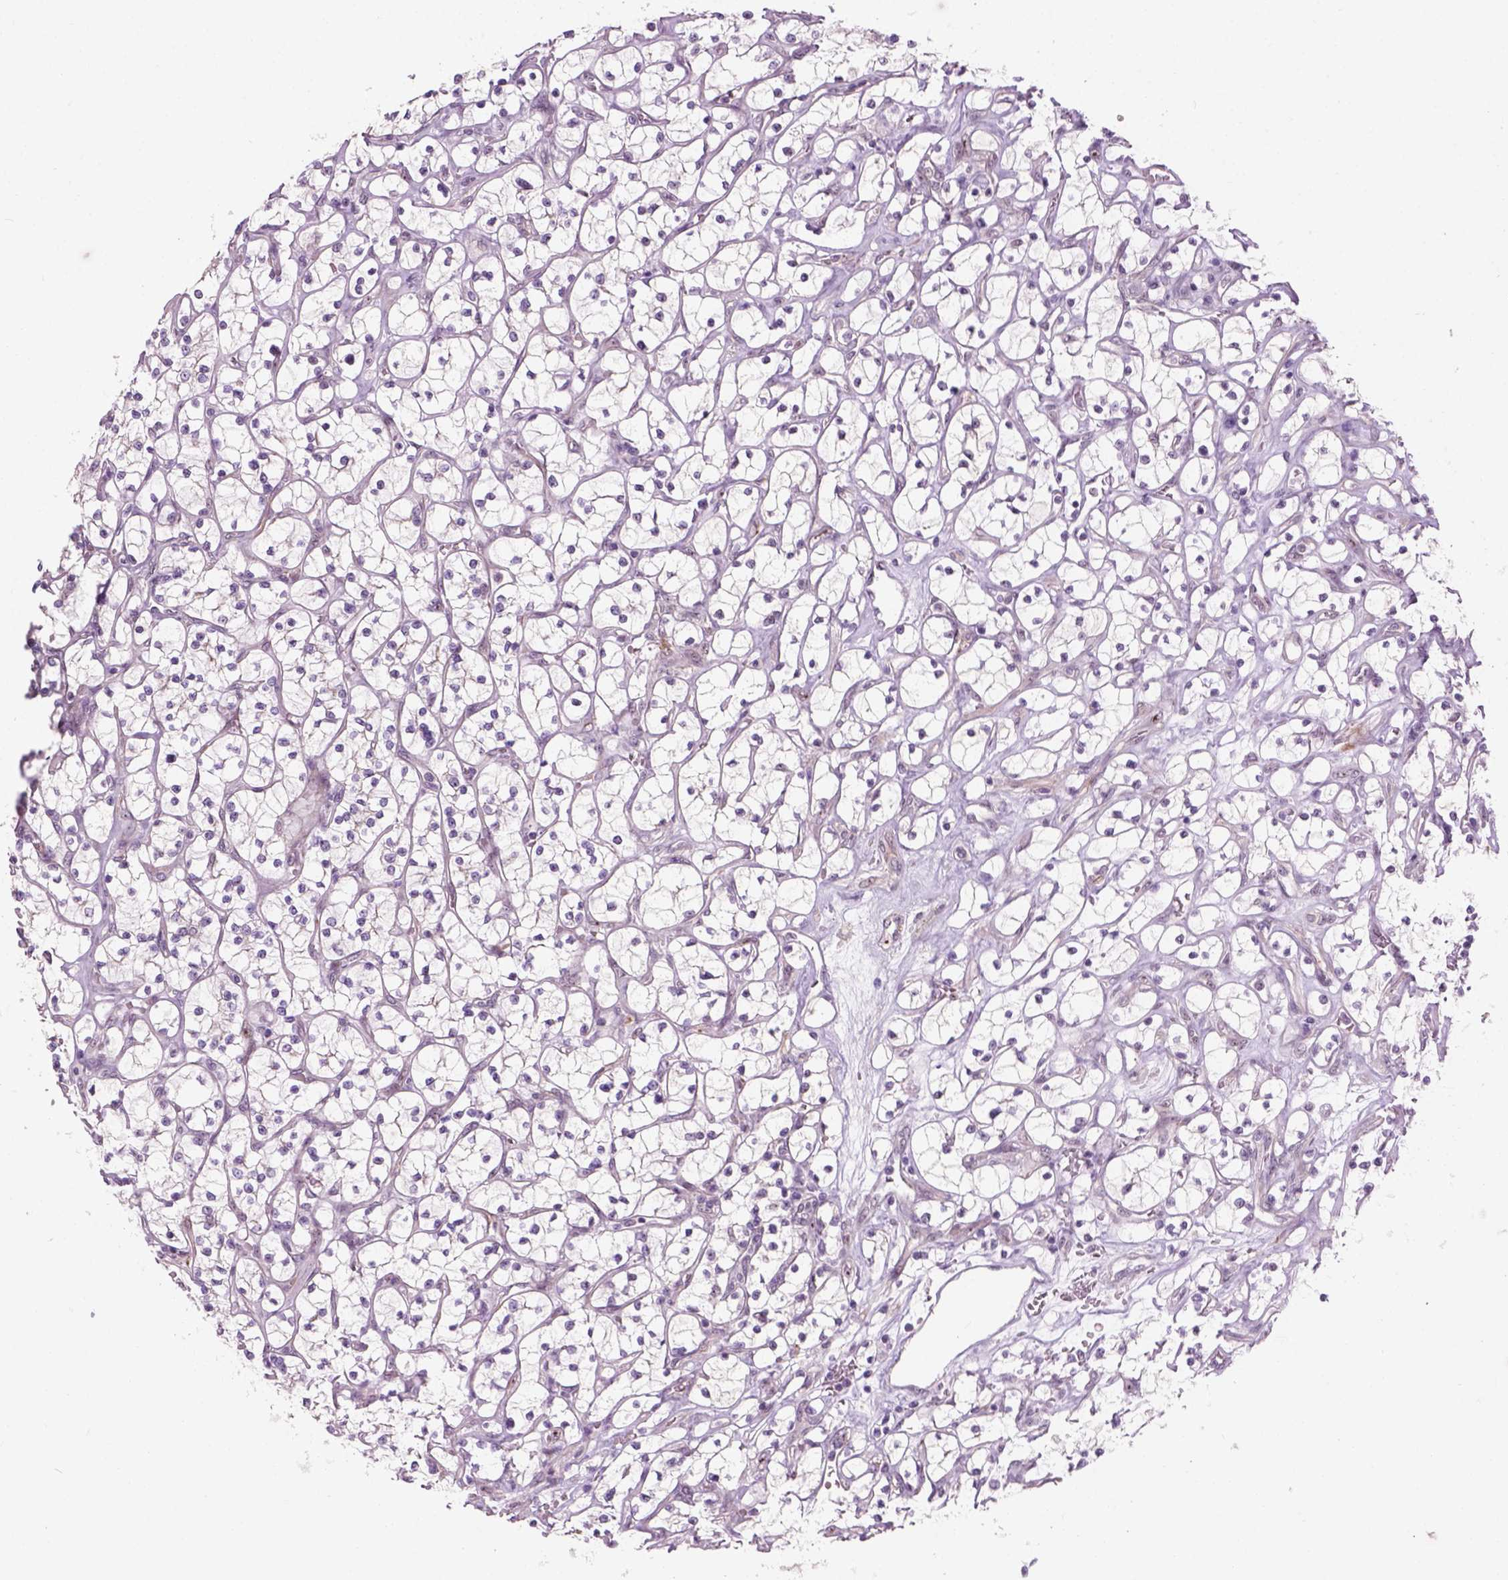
{"staining": {"intensity": "weak", "quantity": "25%-75%", "location": "nuclear"}, "tissue": "renal cancer", "cell_type": "Tumor cells", "image_type": "cancer", "snomed": [{"axis": "morphology", "description": "Adenocarcinoma, NOS"}, {"axis": "topography", "description": "Kidney"}], "caption": "IHC micrograph of human adenocarcinoma (renal) stained for a protein (brown), which shows low levels of weak nuclear expression in about 25%-75% of tumor cells.", "gene": "RRS1", "patient": {"sex": "female", "age": 64}}